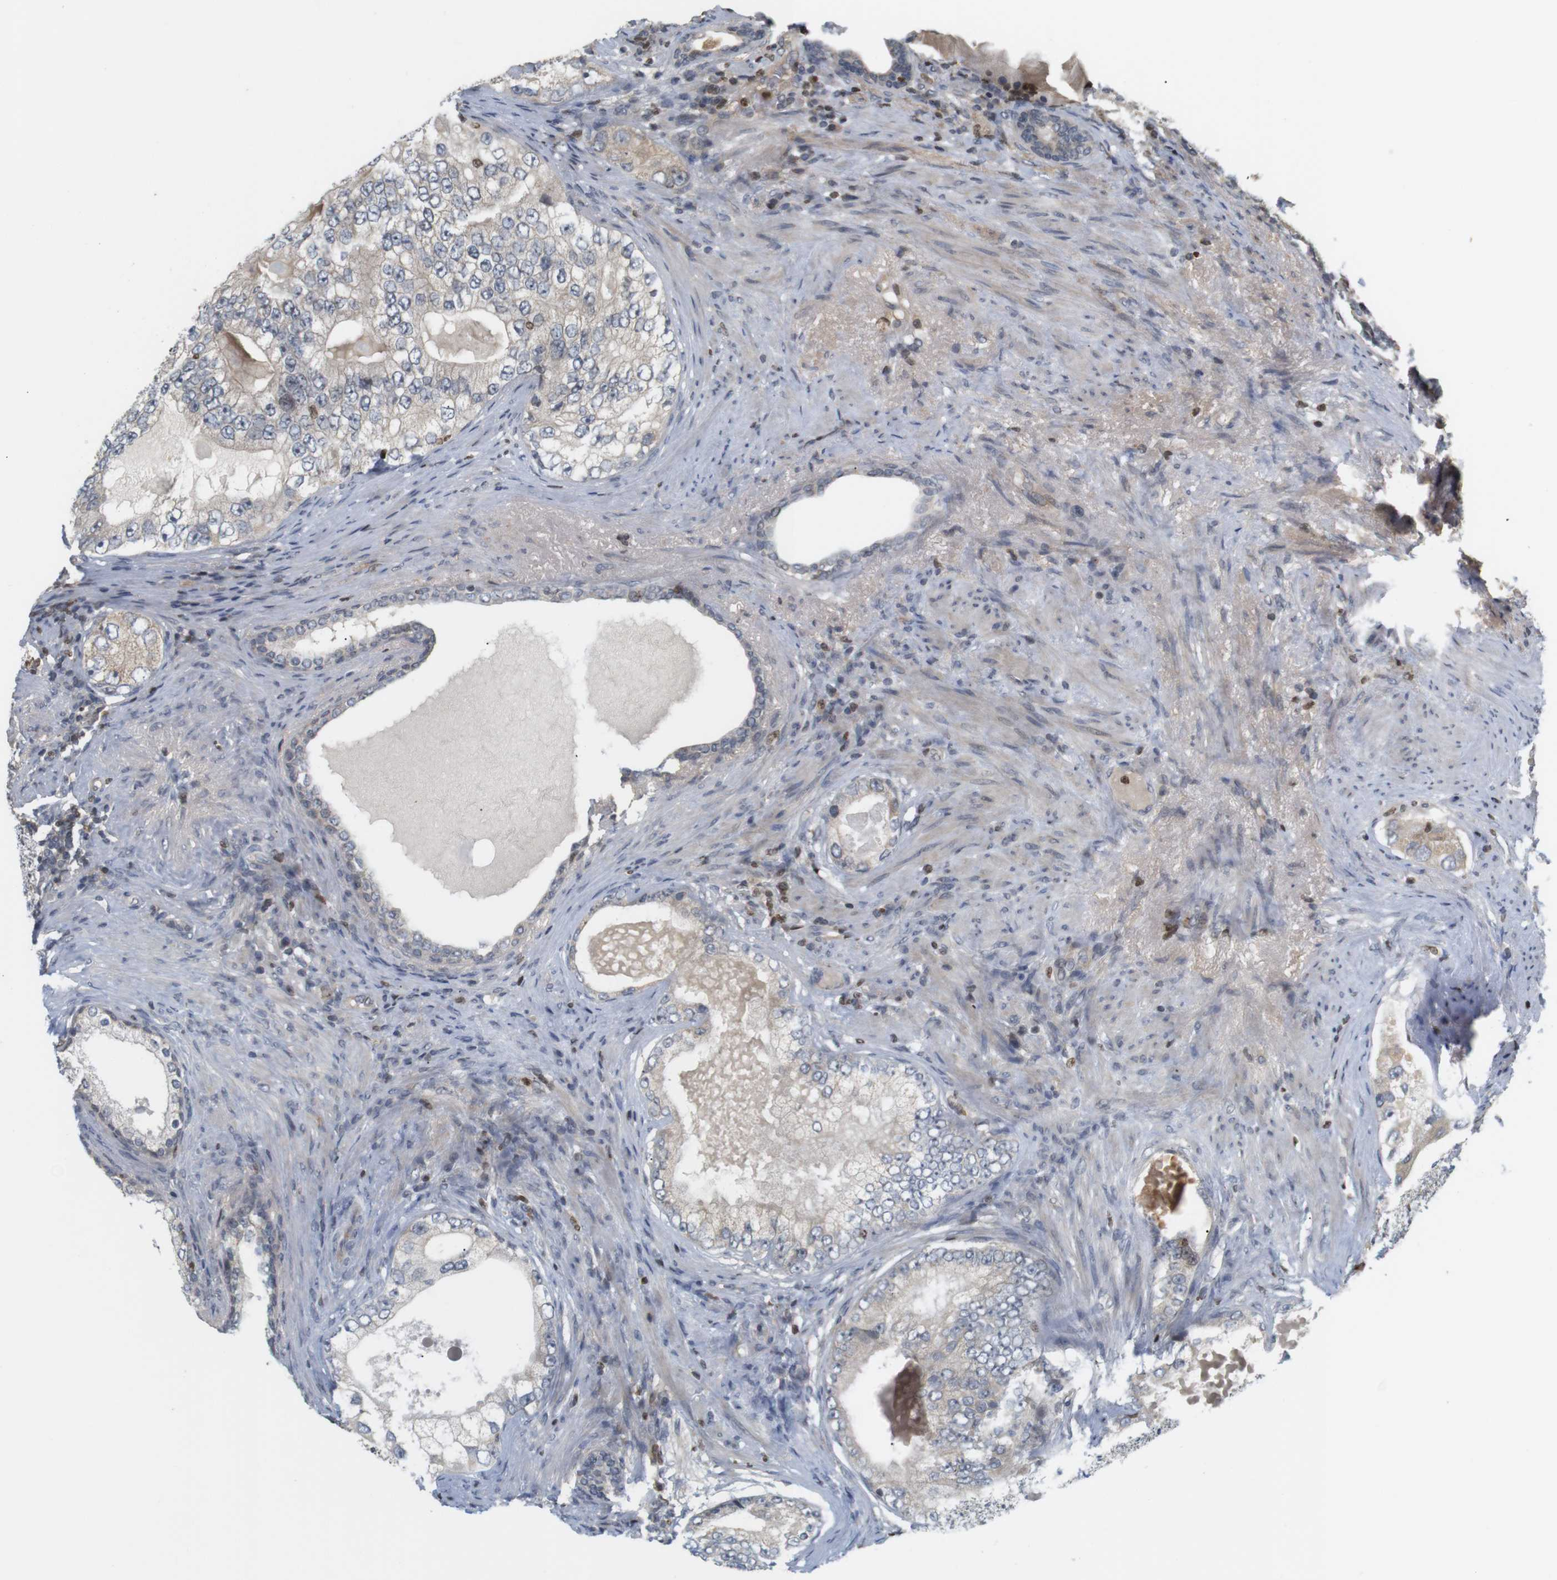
{"staining": {"intensity": "weak", "quantity": ">75%", "location": "cytoplasmic/membranous"}, "tissue": "prostate cancer", "cell_type": "Tumor cells", "image_type": "cancer", "snomed": [{"axis": "morphology", "description": "Adenocarcinoma, High grade"}, {"axis": "topography", "description": "Prostate"}], "caption": "The micrograph demonstrates immunohistochemical staining of high-grade adenocarcinoma (prostate). There is weak cytoplasmic/membranous positivity is appreciated in approximately >75% of tumor cells. The staining was performed using DAB, with brown indicating positive protein expression. Nuclei are stained blue with hematoxylin.", "gene": "MBD1", "patient": {"sex": "male", "age": 66}}